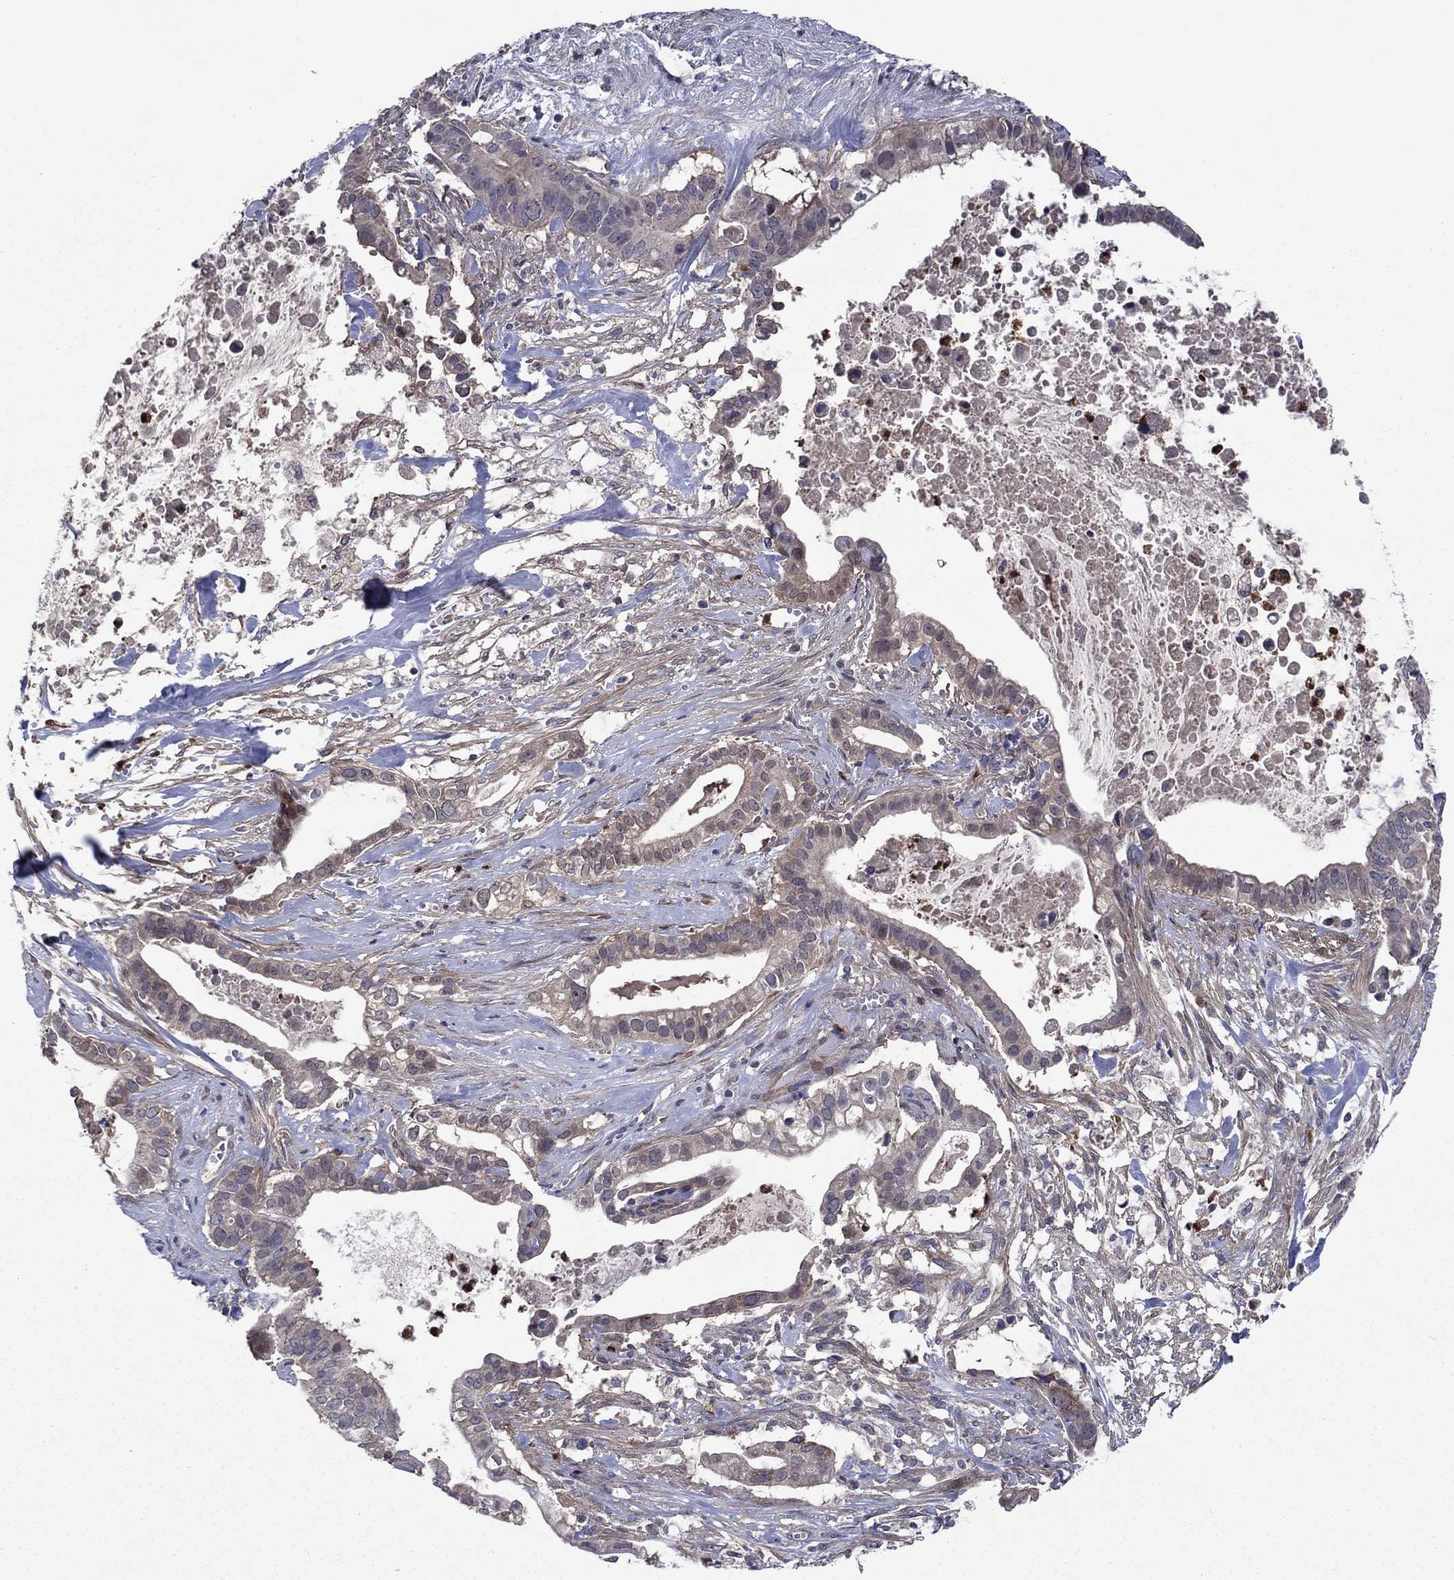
{"staining": {"intensity": "moderate", "quantity": "<25%", "location": "cytoplasmic/membranous"}, "tissue": "pancreatic cancer", "cell_type": "Tumor cells", "image_type": "cancer", "snomed": [{"axis": "morphology", "description": "Adenocarcinoma, NOS"}, {"axis": "topography", "description": "Pancreas"}], "caption": "Human pancreatic cancer (adenocarcinoma) stained for a protein (brown) displays moderate cytoplasmic/membranous positive expression in approximately <25% of tumor cells.", "gene": "MSRB1", "patient": {"sex": "male", "age": 61}}